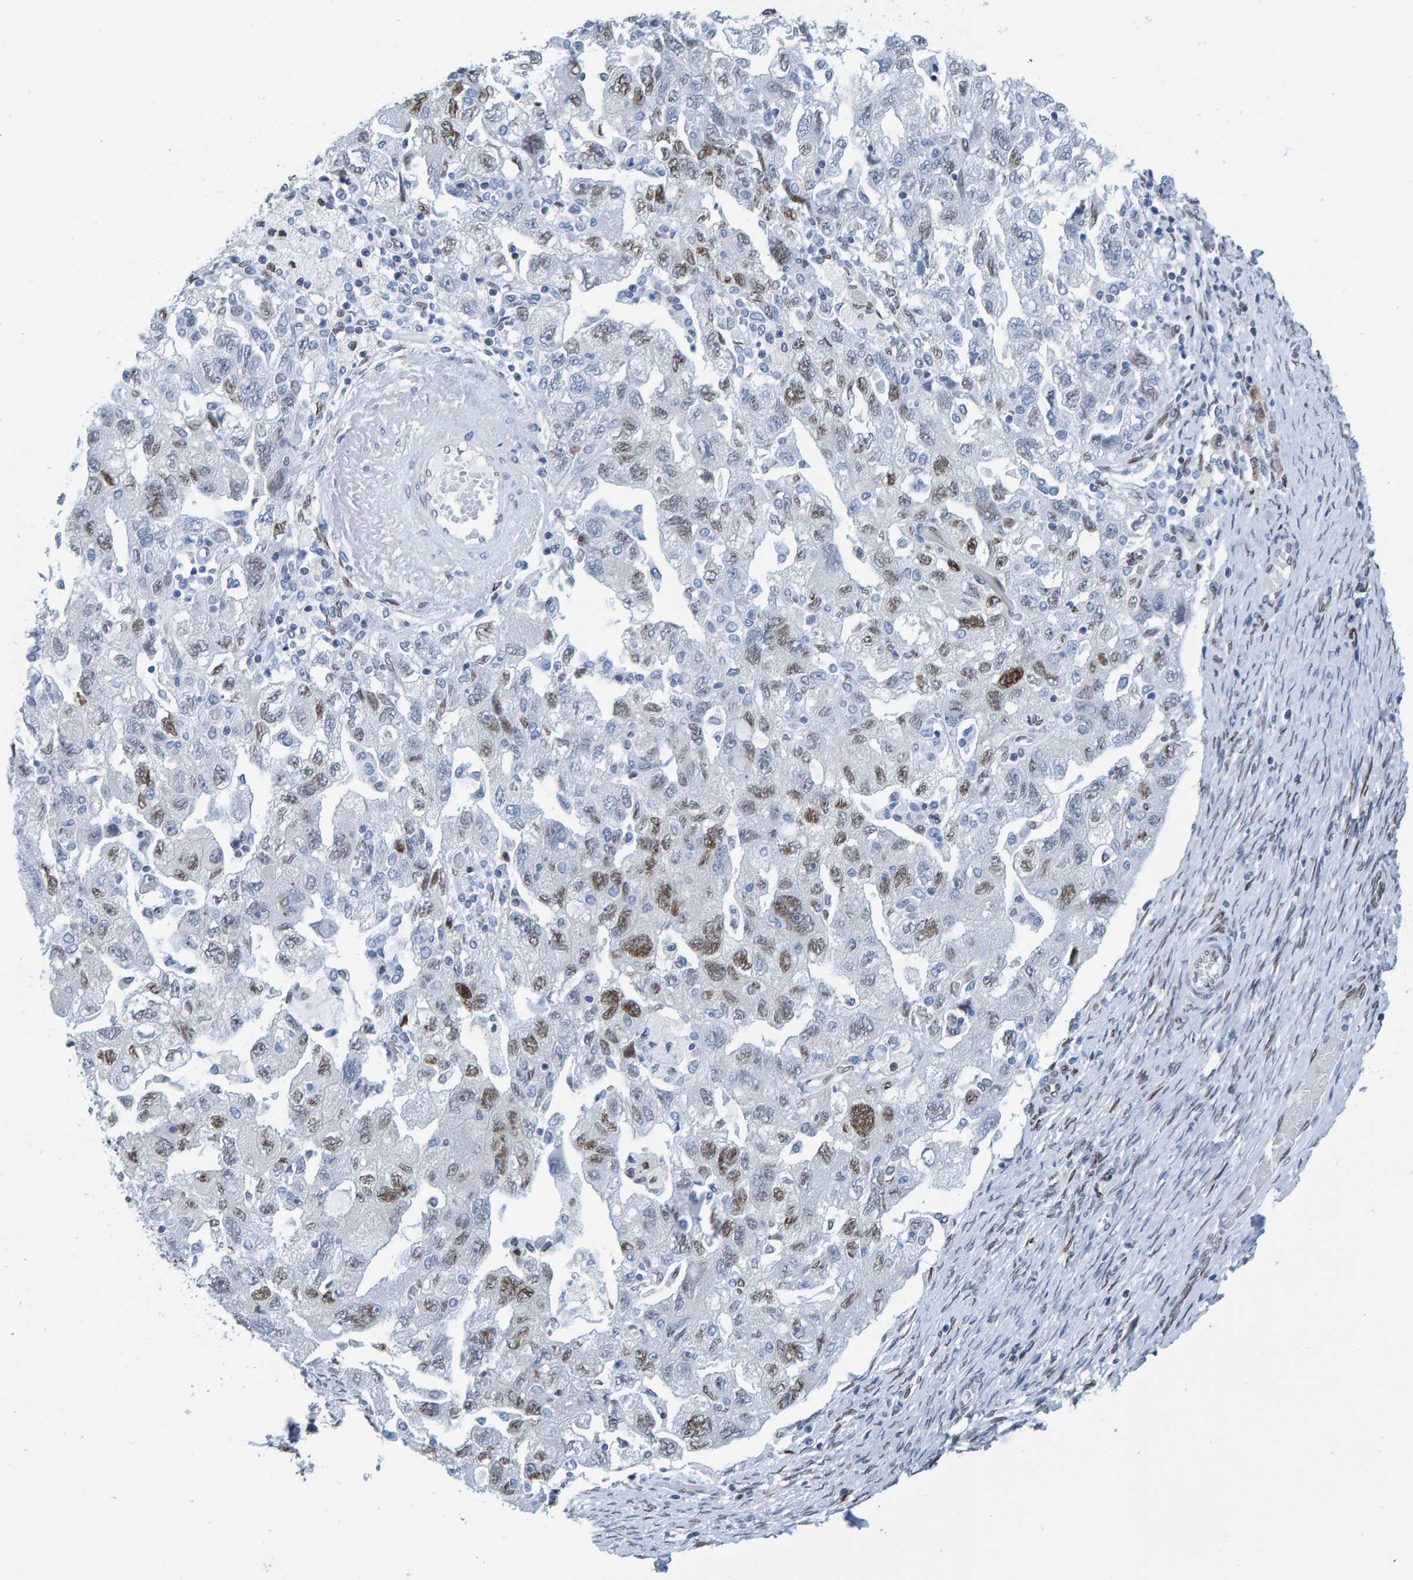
{"staining": {"intensity": "moderate", "quantity": "<25%", "location": "nuclear"}, "tissue": "ovarian cancer", "cell_type": "Tumor cells", "image_type": "cancer", "snomed": [{"axis": "morphology", "description": "Carcinoma, NOS"}, {"axis": "morphology", "description": "Cystadenocarcinoma, serous, NOS"}, {"axis": "topography", "description": "Ovary"}], "caption": "The immunohistochemical stain highlights moderate nuclear expression in tumor cells of ovarian cancer (carcinoma) tissue.", "gene": "LMNB2", "patient": {"sex": "female", "age": 69}}